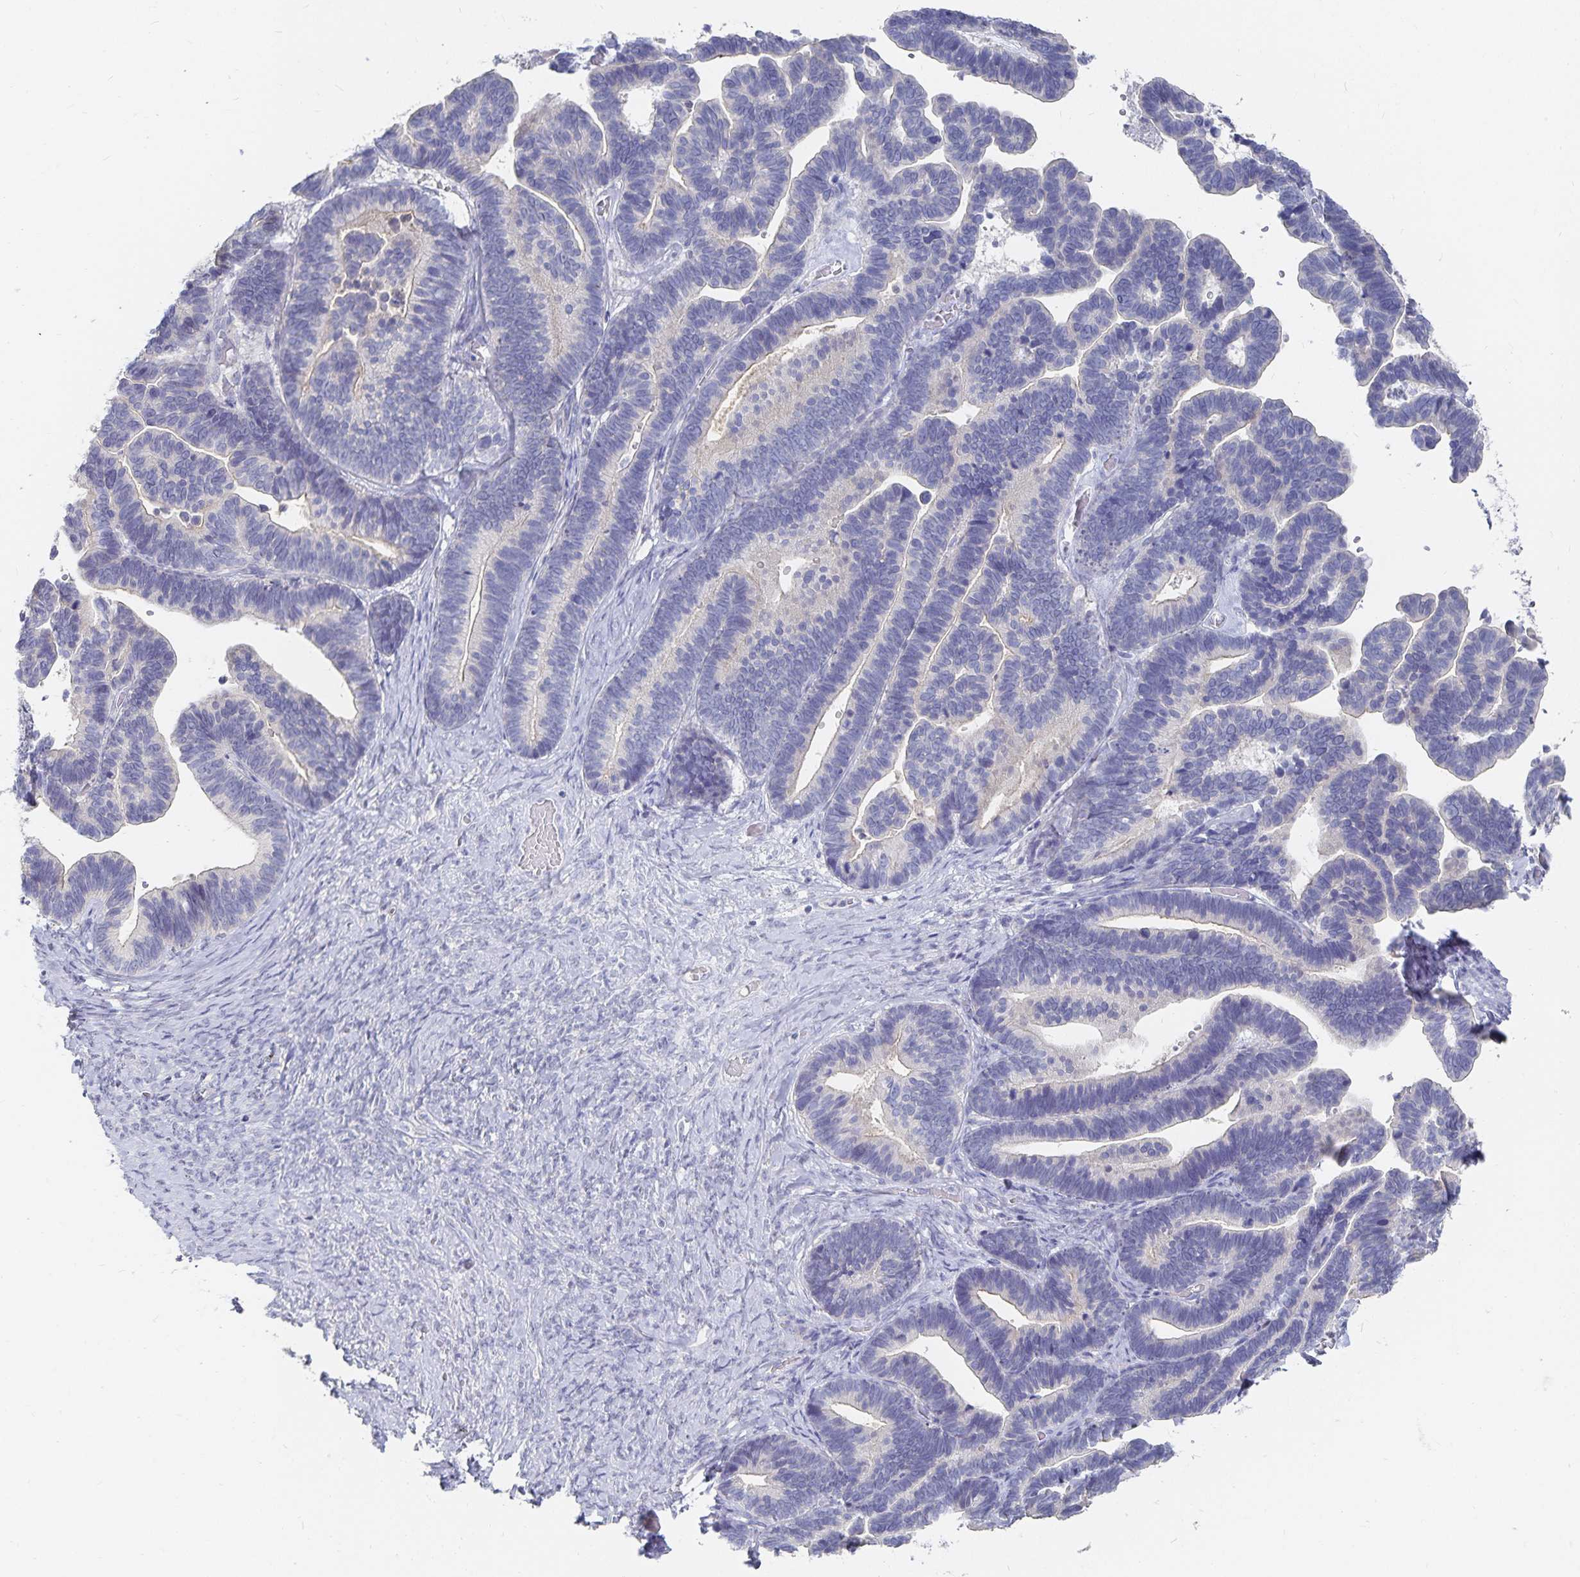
{"staining": {"intensity": "negative", "quantity": "none", "location": "none"}, "tissue": "ovarian cancer", "cell_type": "Tumor cells", "image_type": "cancer", "snomed": [{"axis": "morphology", "description": "Cystadenocarcinoma, serous, NOS"}, {"axis": "topography", "description": "Ovary"}], "caption": "DAB (3,3'-diaminobenzidine) immunohistochemical staining of ovarian cancer (serous cystadenocarcinoma) exhibits no significant positivity in tumor cells.", "gene": "DNAH9", "patient": {"sex": "female", "age": 56}}